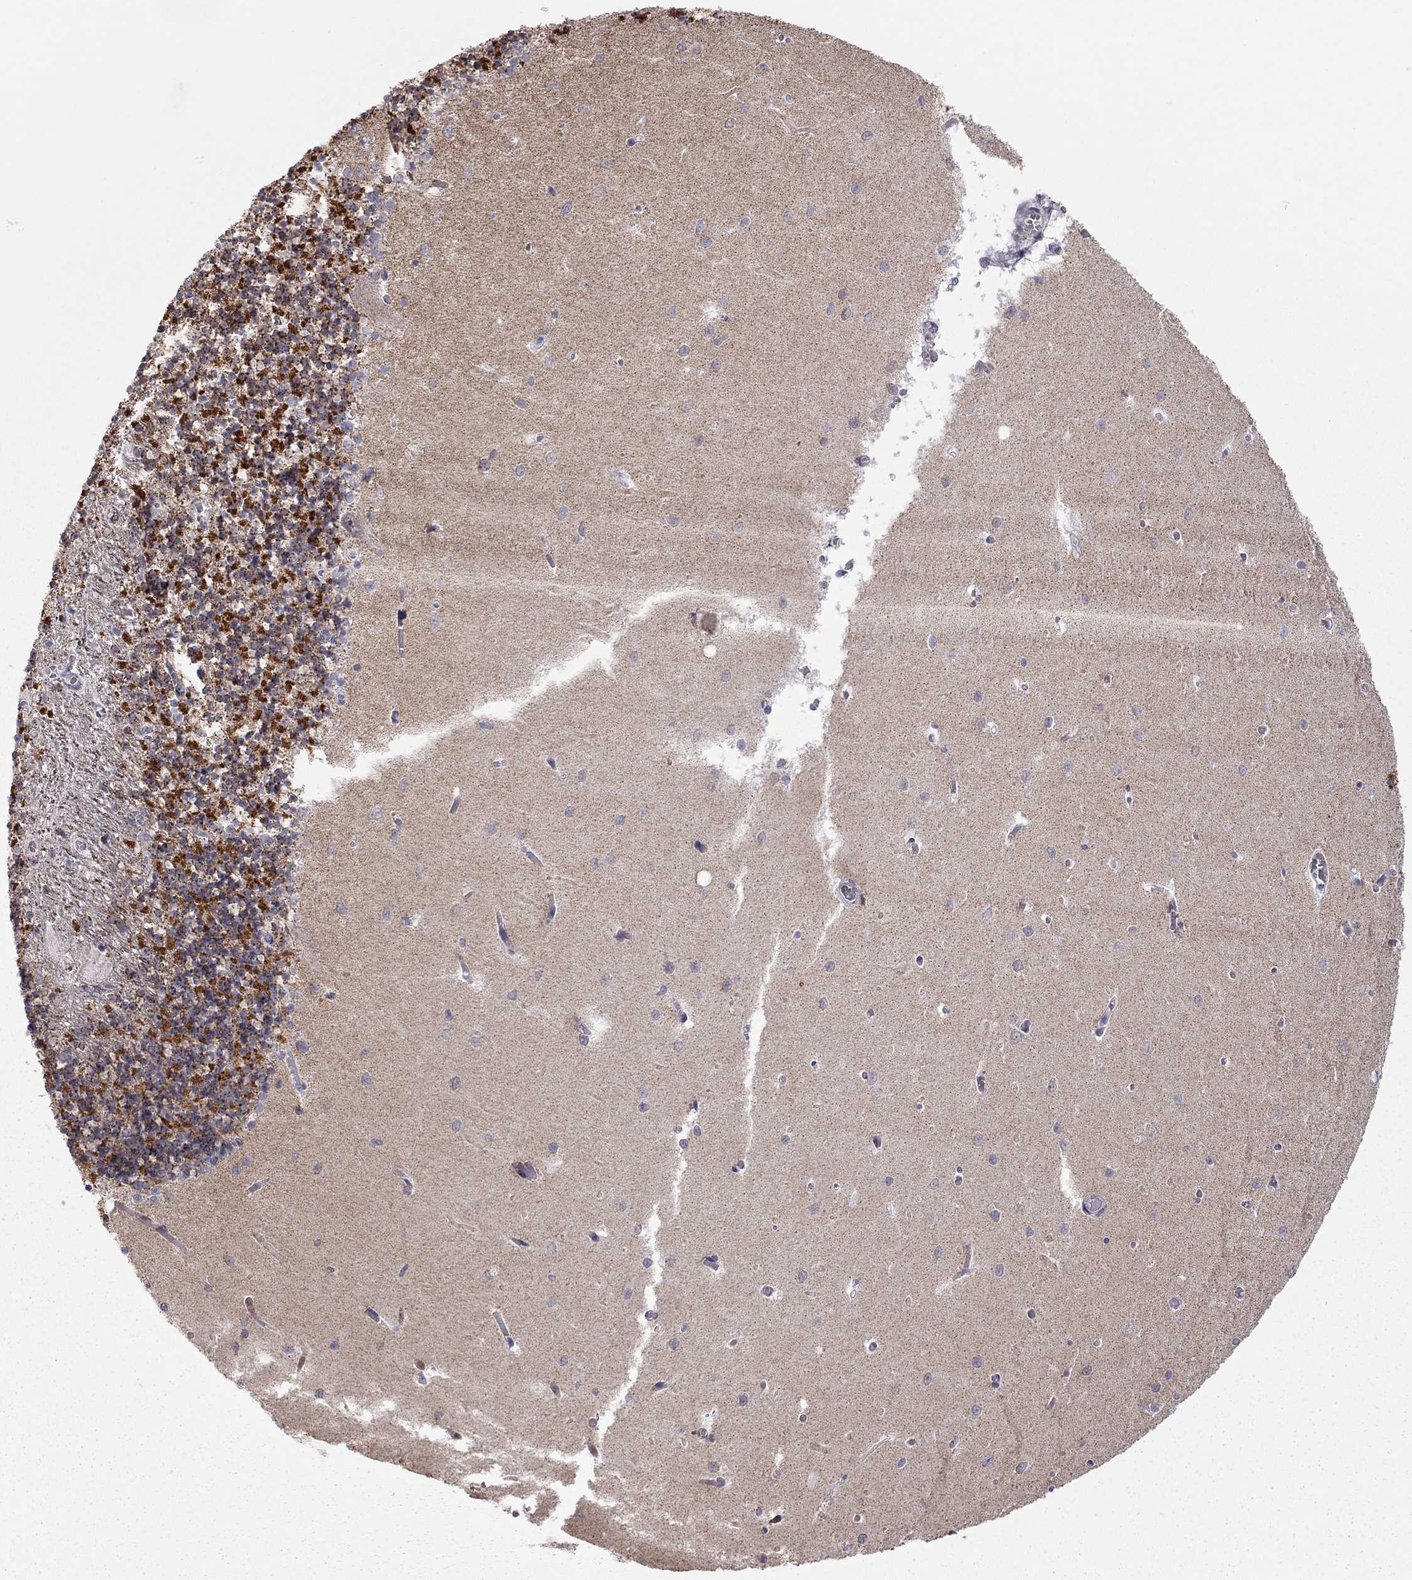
{"staining": {"intensity": "strong", "quantity": "<25%", "location": "cytoplasmic/membranous"}, "tissue": "cerebellum", "cell_type": "Cells in granular layer", "image_type": "normal", "snomed": [{"axis": "morphology", "description": "Normal tissue, NOS"}, {"axis": "topography", "description": "Cerebellum"}], "caption": "A histopathology image showing strong cytoplasmic/membranous positivity in approximately <25% of cells in granular layer in benign cerebellum, as visualized by brown immunohistochemical staining.", "gene": "MC3R", "patient": {"sex": "female", "age": 64}}